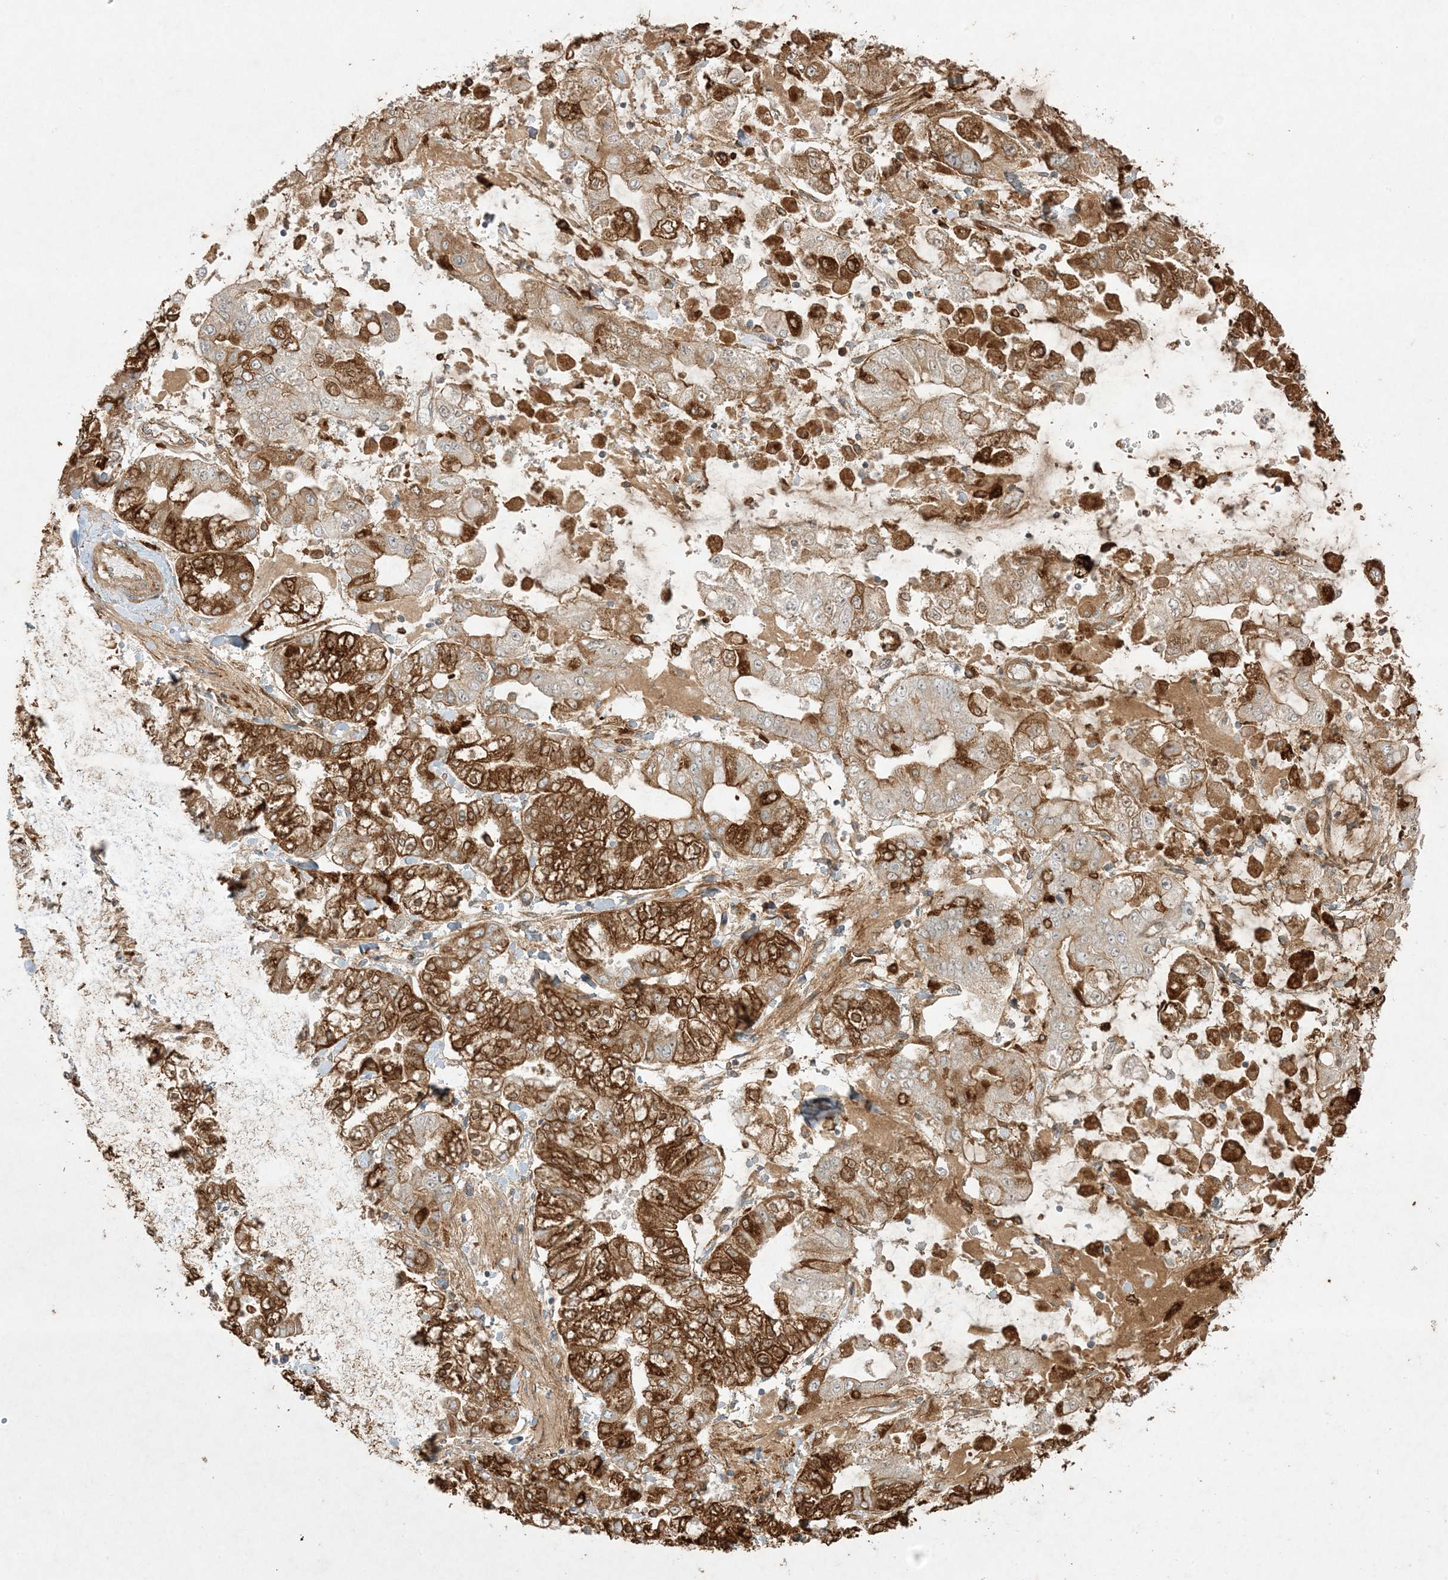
{"staining": {"intensity": "strong", "quantity": ">75%", "location": "cytoplasmic/membranous"}, "tissue": "stomach cancer", "cell_type": "Tumor cells", "image_type": "cancer", "snomed": [{"axis": "morphology", "description": "Normal tissue, NOS"}, {"axis": "morphology", "description": "Adenocarcinoma, NOS"}, {"axis": "topography", "description": "Stomach, upper"}, {"axis": "topography", "description": "Stomach"}], "caption": "Stomach adenocarcinoma stained for a protein (brown) displays strong cytoplasmic/membranous positive staining in approximately >75% of tumor cells.", "gene": "PTK6", "patient": {"sex": "male", "age": 76}}